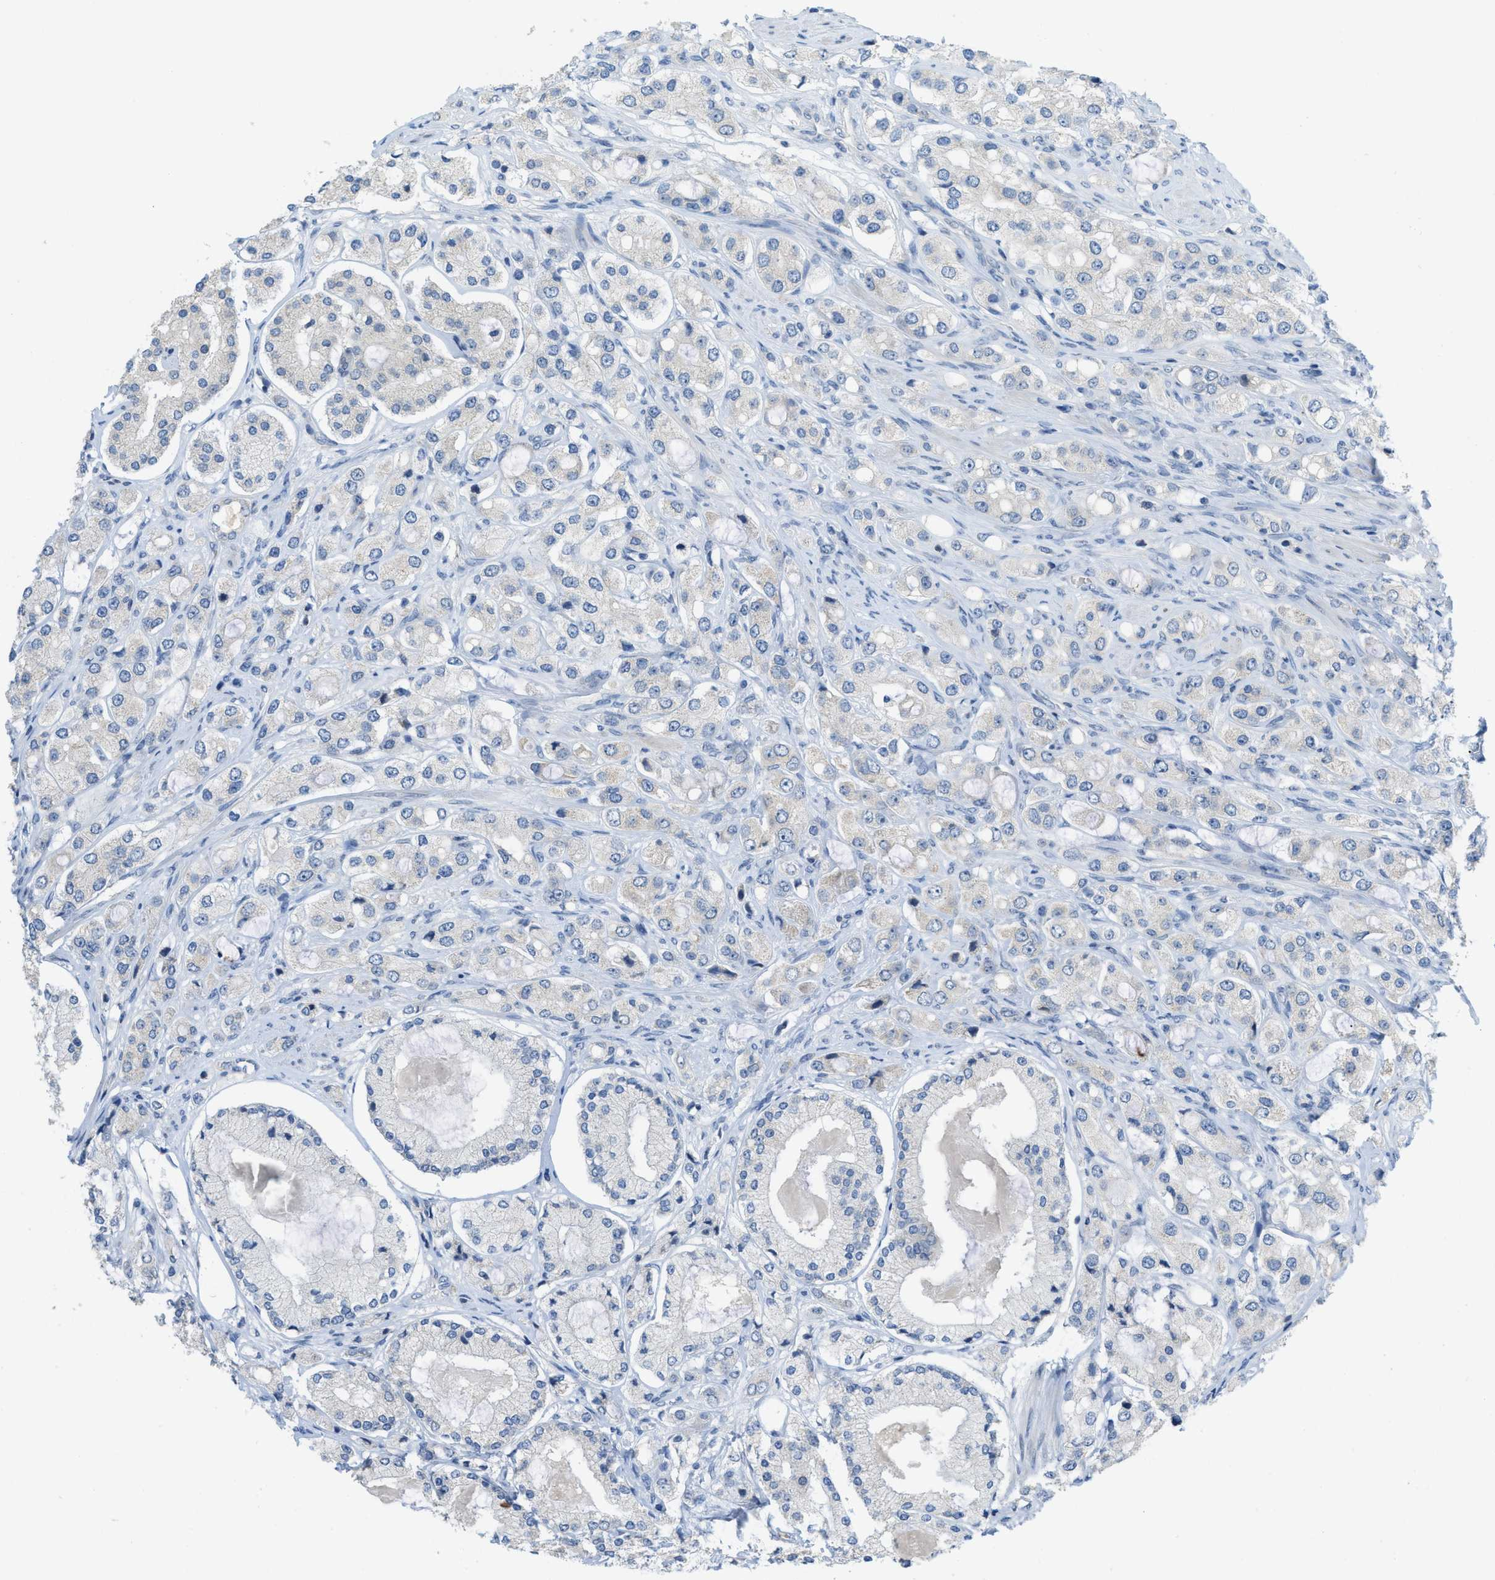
{"staining": {"intensity": "negative", "quantity": "none", "location": "none"}, "tissue": "prostate cancer", "cell_type": "Tumor cells", "image_type": "cancer", "snomed": [{"axis": "morphology", "description": "Adenocarcinoma, High grade"}, {"axis": "topography", "description": "Prostate"}], "caption": "Tumor cells are negative for brown protein staining in prostate high-grade adenocarcinoma. (Stains: DAB (3,3'-diaminobenzidine) IHC with hematoxylin counter stain, Microscopy: brightfield microscopy at high magnification).", "gene": "TXNDC2", "patient": {"sex": "male", "age": 65}}